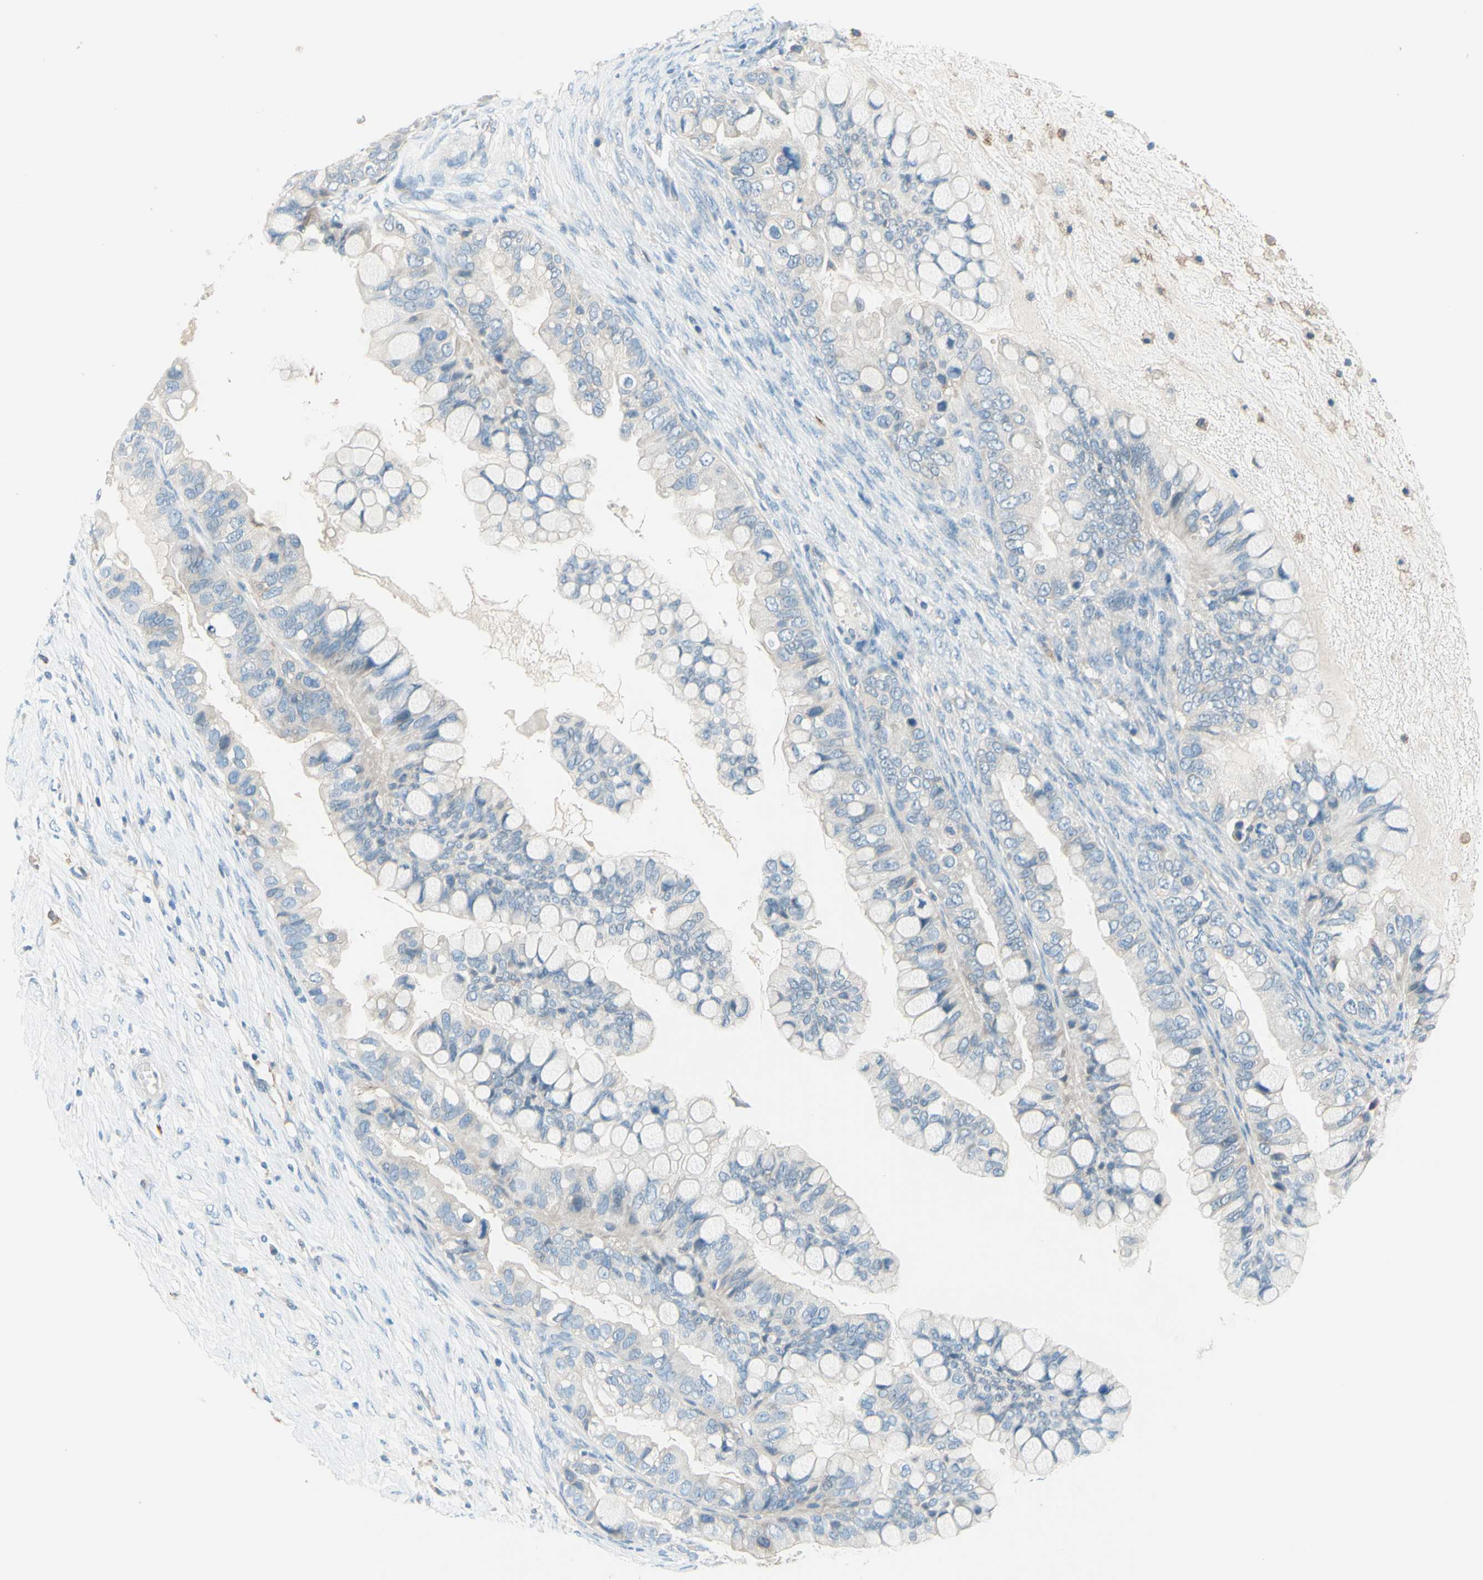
{"staining": {"intensity": "negative", "quantity": "none", "location": "none"}, "tissue": "ovarian cancer", "cell_type": "Tumor cells", "image_type": "cancer", "snomed": [{"axis": "morphology", "description": "Cystadenocarcinoma, mucinous, NOS"}, {"axis": "topography", "description": "Ovary"}], "caption": "Tumor cells are negative for protein expression in human ovarian cancer. (Stains: DAB (3,3'-diaminobenzidine) immunohistochemistry (IHC) with hematoxylin counter stain, Microscopy: brightfield microscopy at high magnification).", "gene": "SIGLEC9", "patient": {"sex": "female", "age": 80}}